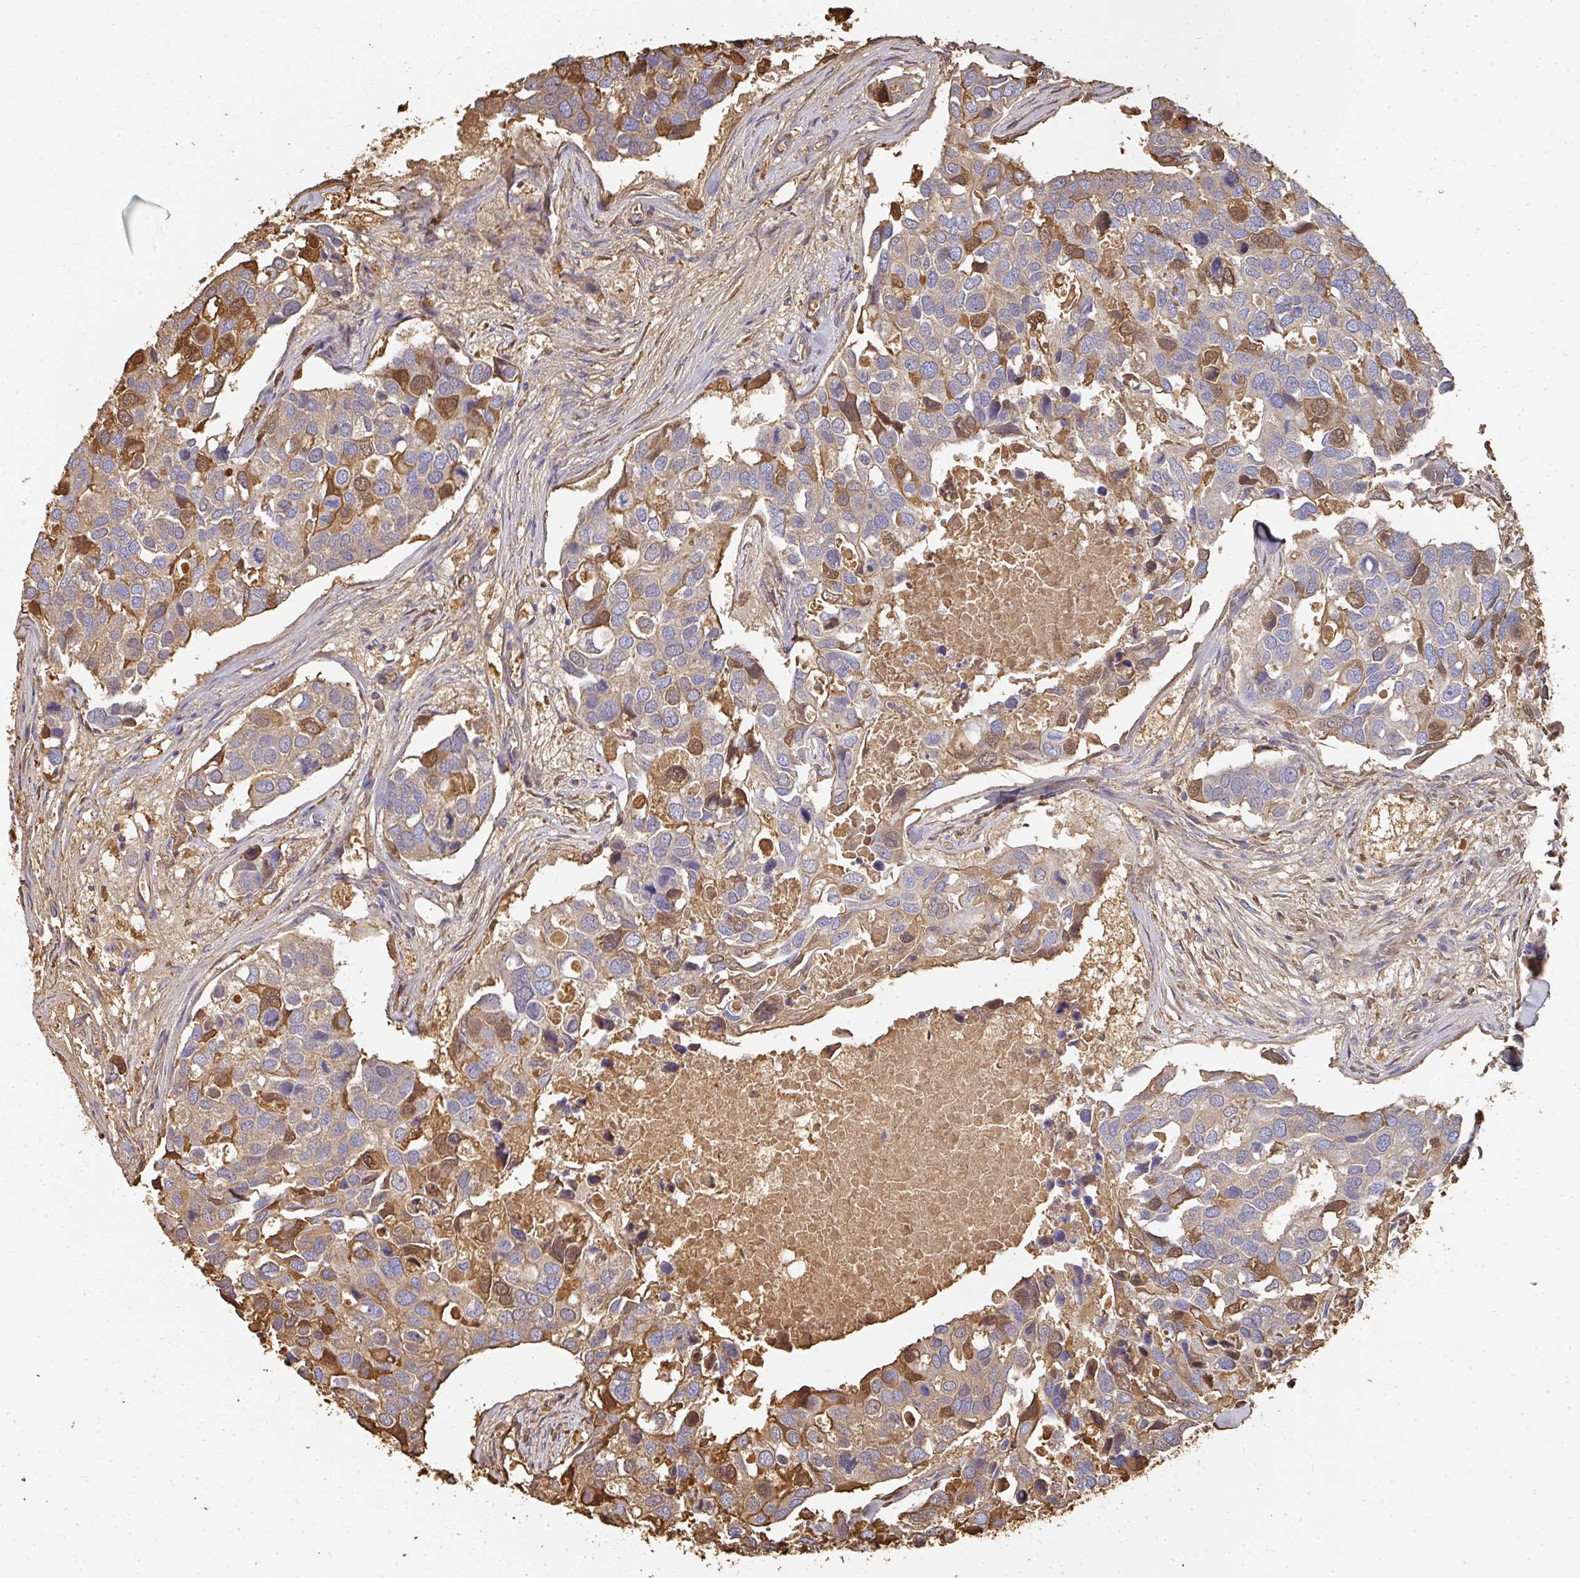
{"staining": {"intensity": "strong", "quantity": "<25%", "location": "cytoplasmic/membranous"}, "tissue": "breast cancer", "cell_type": "Tumor cells", "image_type": "cancer", "snomed": [{"axis": "morphology", "description": "Duct carcinoma"}, {"axis": "topography", "description": "Breast"}], "caption": "Protein expression analysis of breast cancer (invasive ductal carcinoma) reveals strong cytoplasmic/membranous expression in about <25% of tumor cells.", "gene": "ALB", "patient": {"sex": "female", "age": 83}}